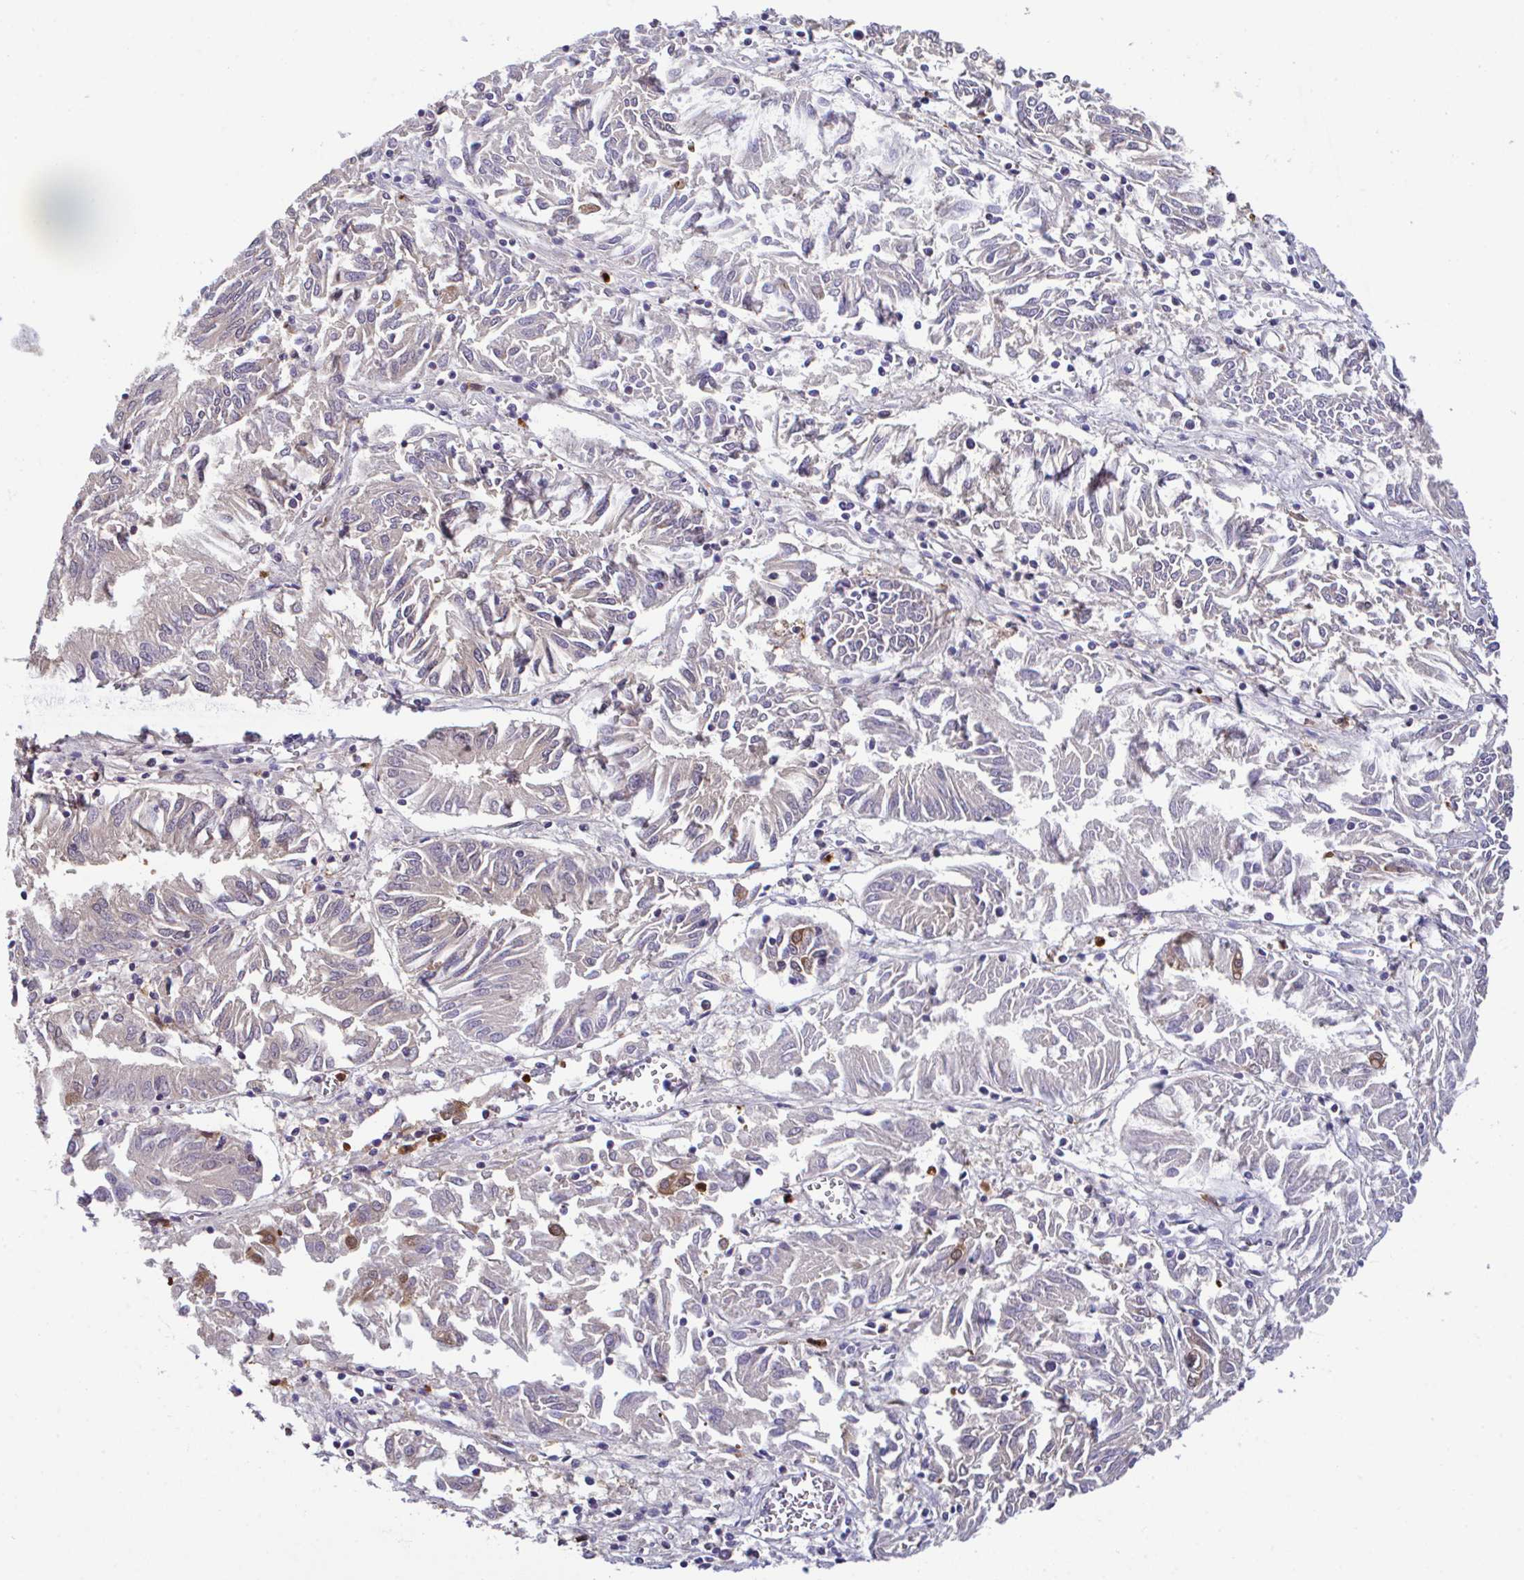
{"staining": {"intensity": "moderate", "quantity": "25%-75%", "location": "nuclear"}, "tissue": "endometrial cancer", "cell_type": "Tumor cells", "image_type": "cancer", "snomed": [{"axis": "morphology", "description": "Adenocarcinoma, NOS"}, {"axis": "topography", "description": "Endometrium"}], "caption": "This image demonstrates IHC staining of endometrial adenocarcinoma, with medium moderate nuclear positivity in about 25%-75% of tumor cells.", "gene": "OR6K3", "patient": {"sex": "female", "age": 54}}